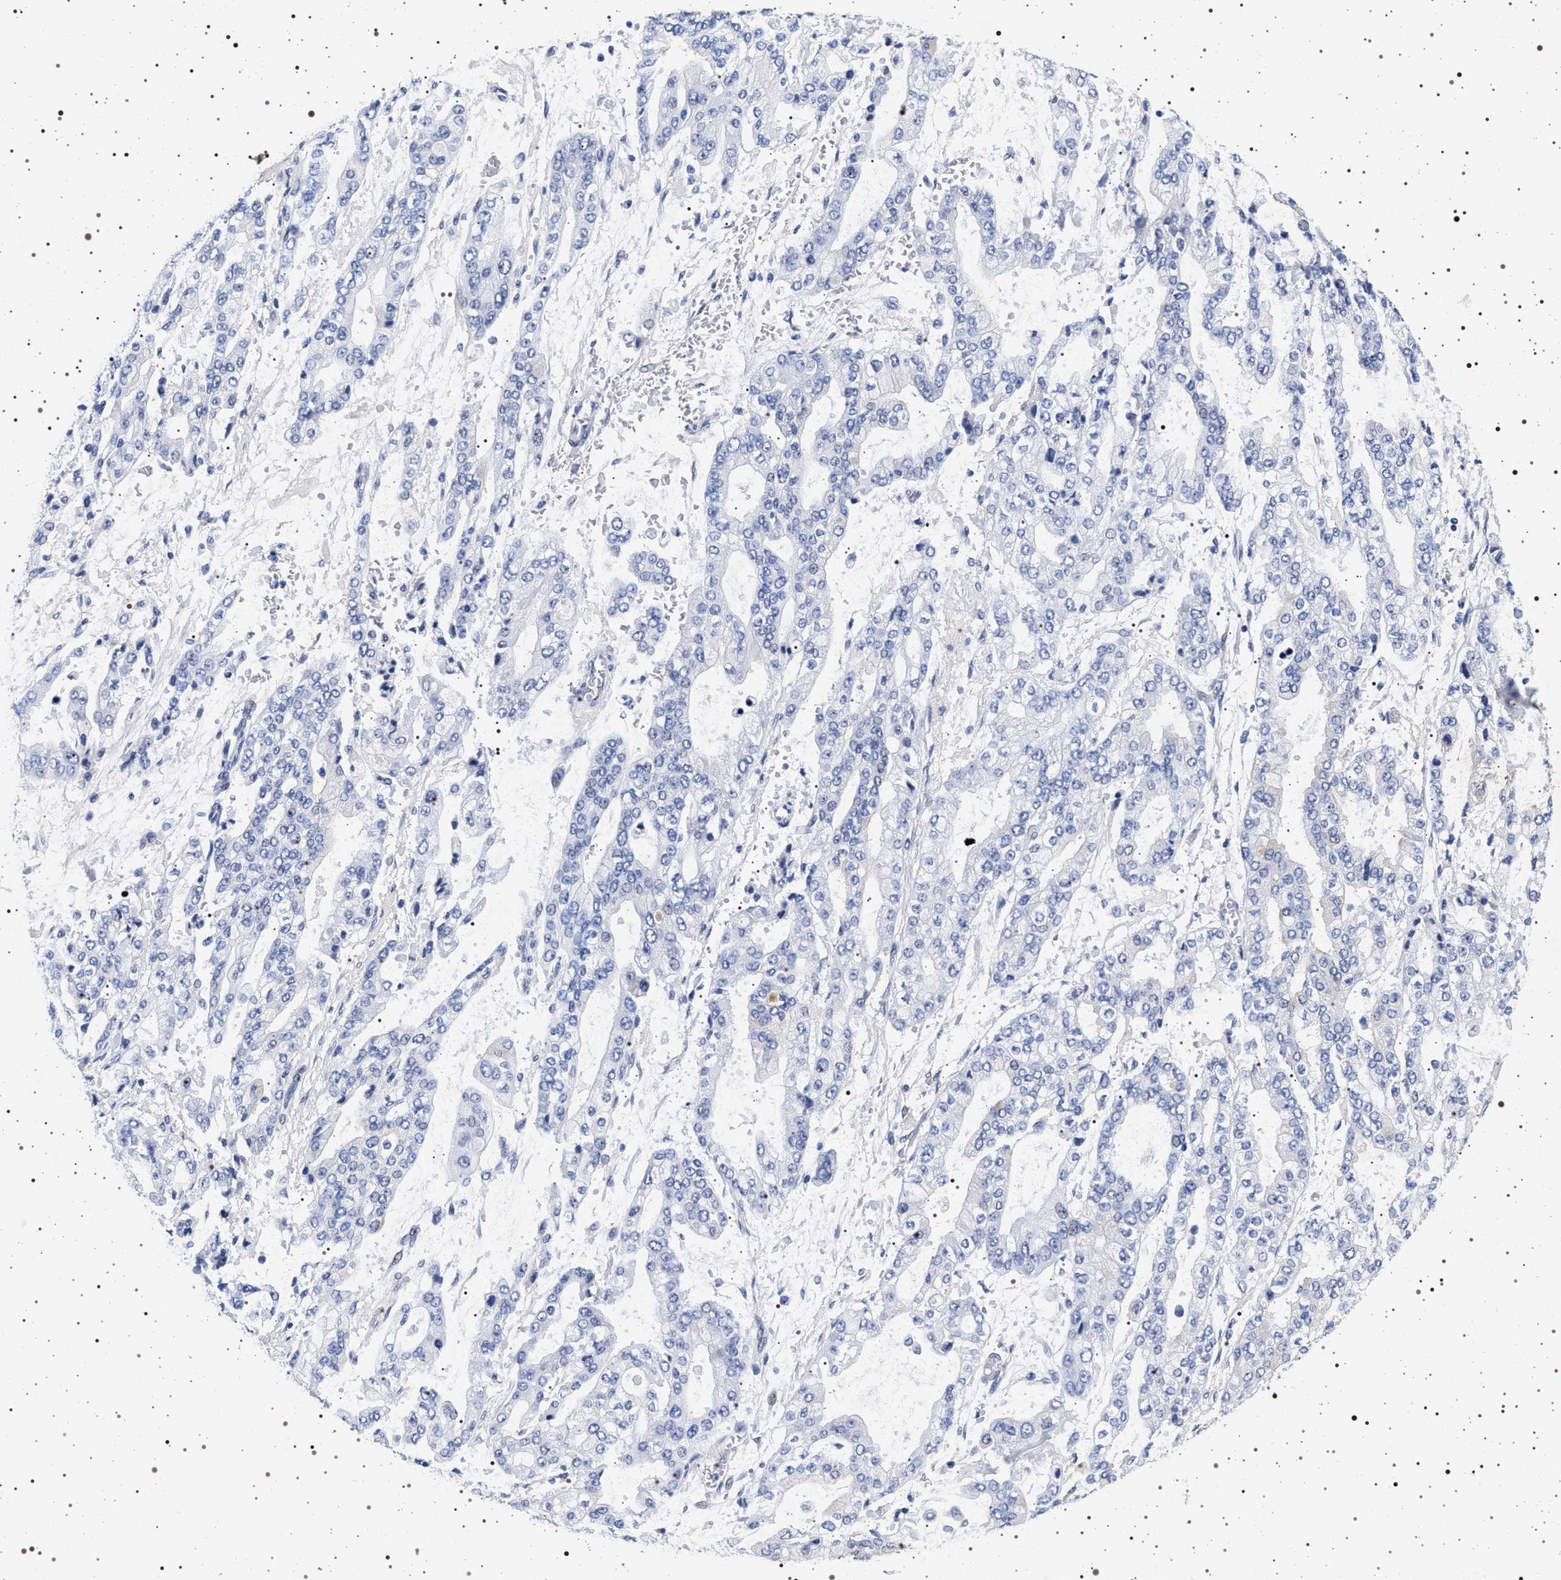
{"staining": {"intensity": "negative", "quantity": "none", "location": "none"}, "tissue": "stomach cancer", "cell_type": "Tumor cells", "image_type": "cancer", "snomed": [{"axis": "morphology", "description": "Normal tissue, NOS"}, {"axis": "morphology", "description": "Adenocarcinoma, NOS"}, {"axis": "topography", "description": "Stomach, upper"}, {"axis": "topography", "description": "Stomach"}], "caption": "Immunohistochemical staining of human stomach cancer reveals no significant positivity in tumor cells. (Brightfield microscopy of DAB (3,3'-diaminobenzidine) immunohistochemistry (IHC) at high magnification).", "gene": "MAPK10", "patient": {"sex": "male", "age": 76}}